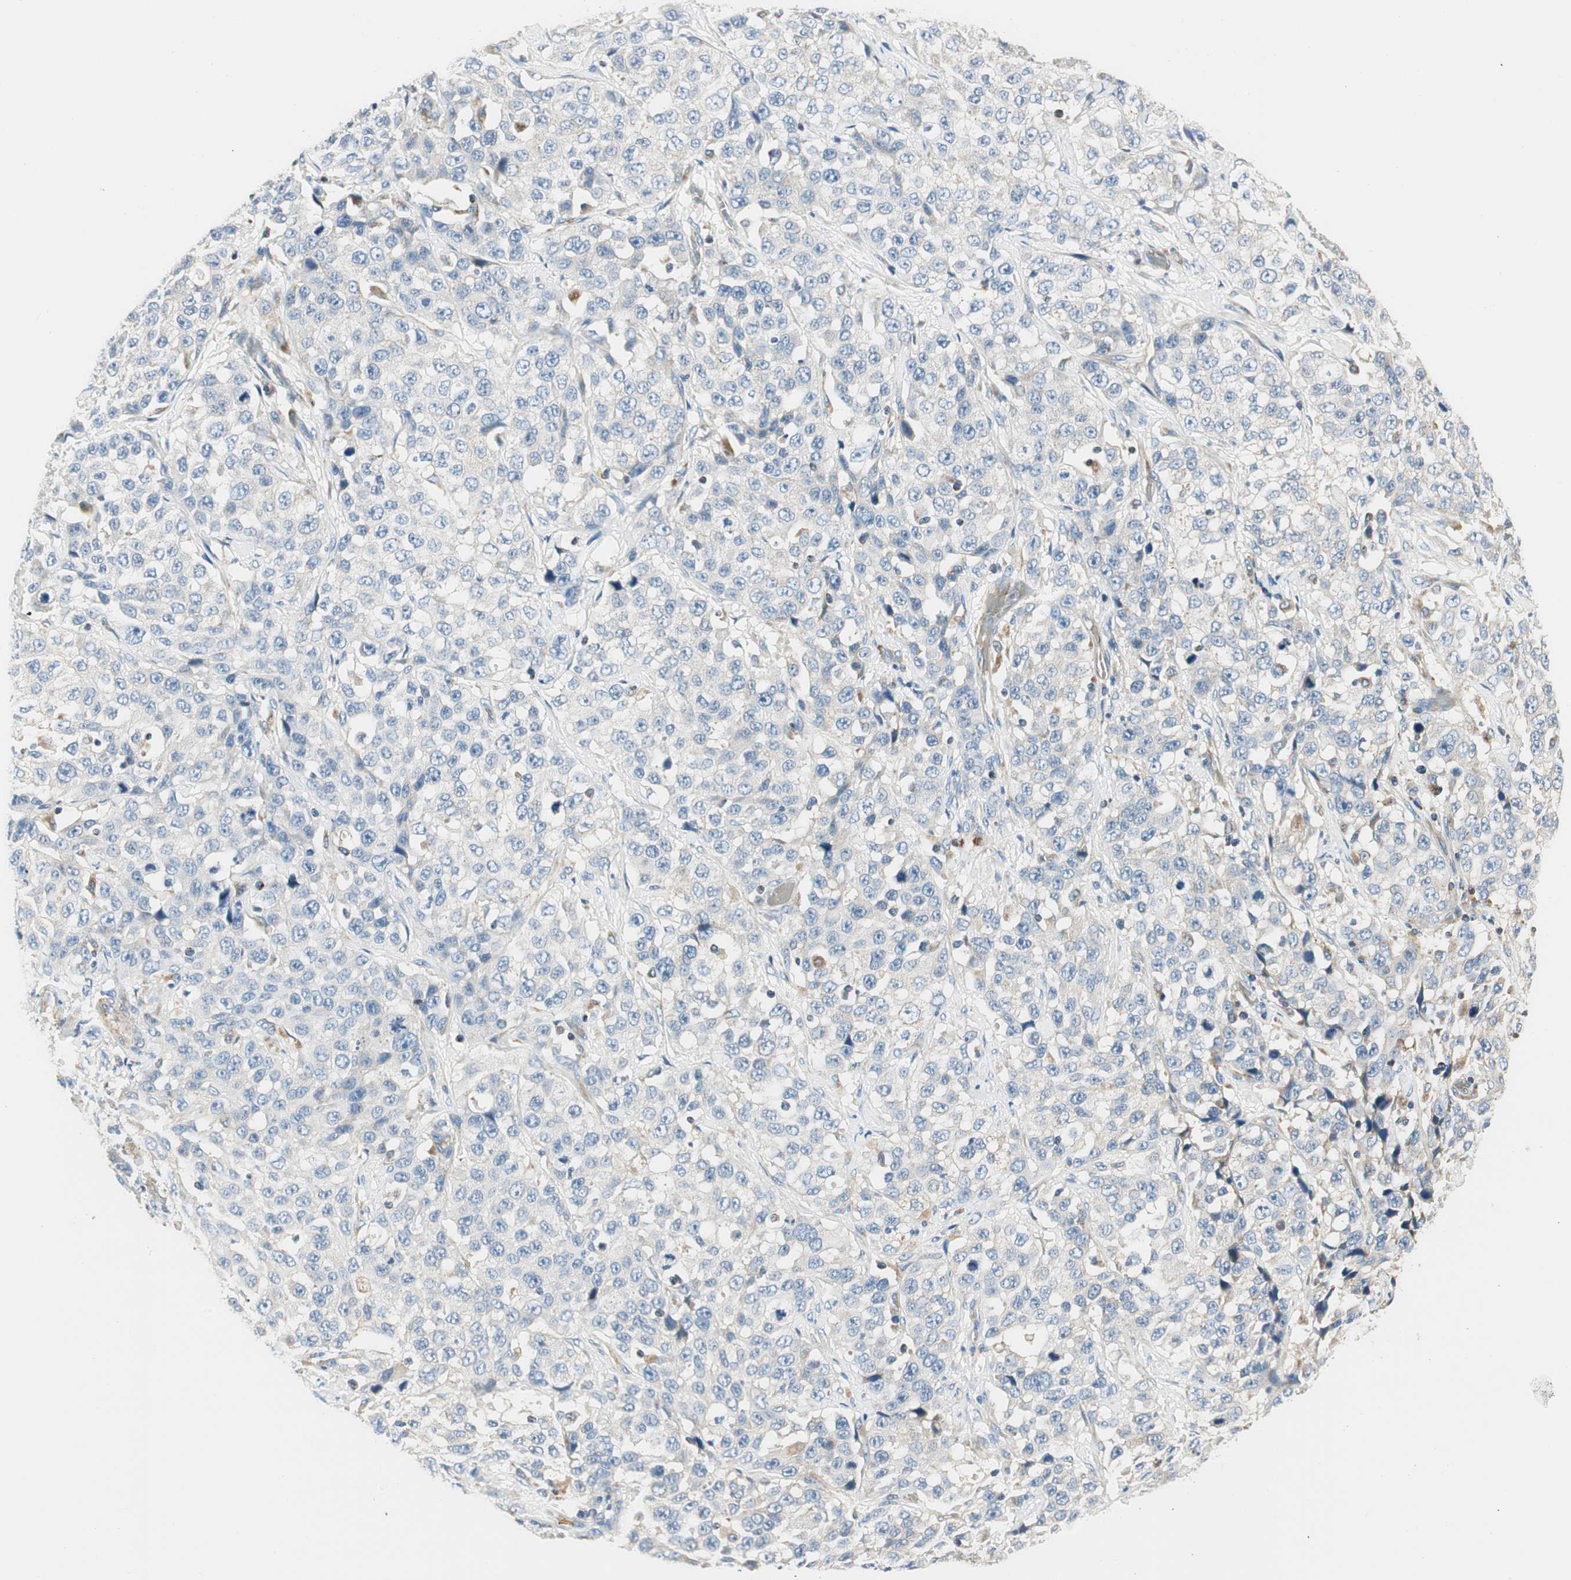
{"staining": {"intensity": "negative", "quantity": "none", "location": "none"}, "tissue": "stomach cancer", "cell_type": "Tumor cells", "image_type": "cancer", "snomed": [{"axis": "morphology", "description": "Normal tissue, NOS"}, {"axis": "morphology", "description": "Adenocarcinoma, NOS"}, {"axis": "topography", "description": "Stomach"}], "caption": "Immunohistochemistry (IHC) photomicrograph of neoplastic tissue: stomach cancer stained with DAB (3,3'-diaminobenzidine) reveals no significant protein expression in tumor cells.", "gene": "RORB", "patient": {"sex": "male", "age": 48}}